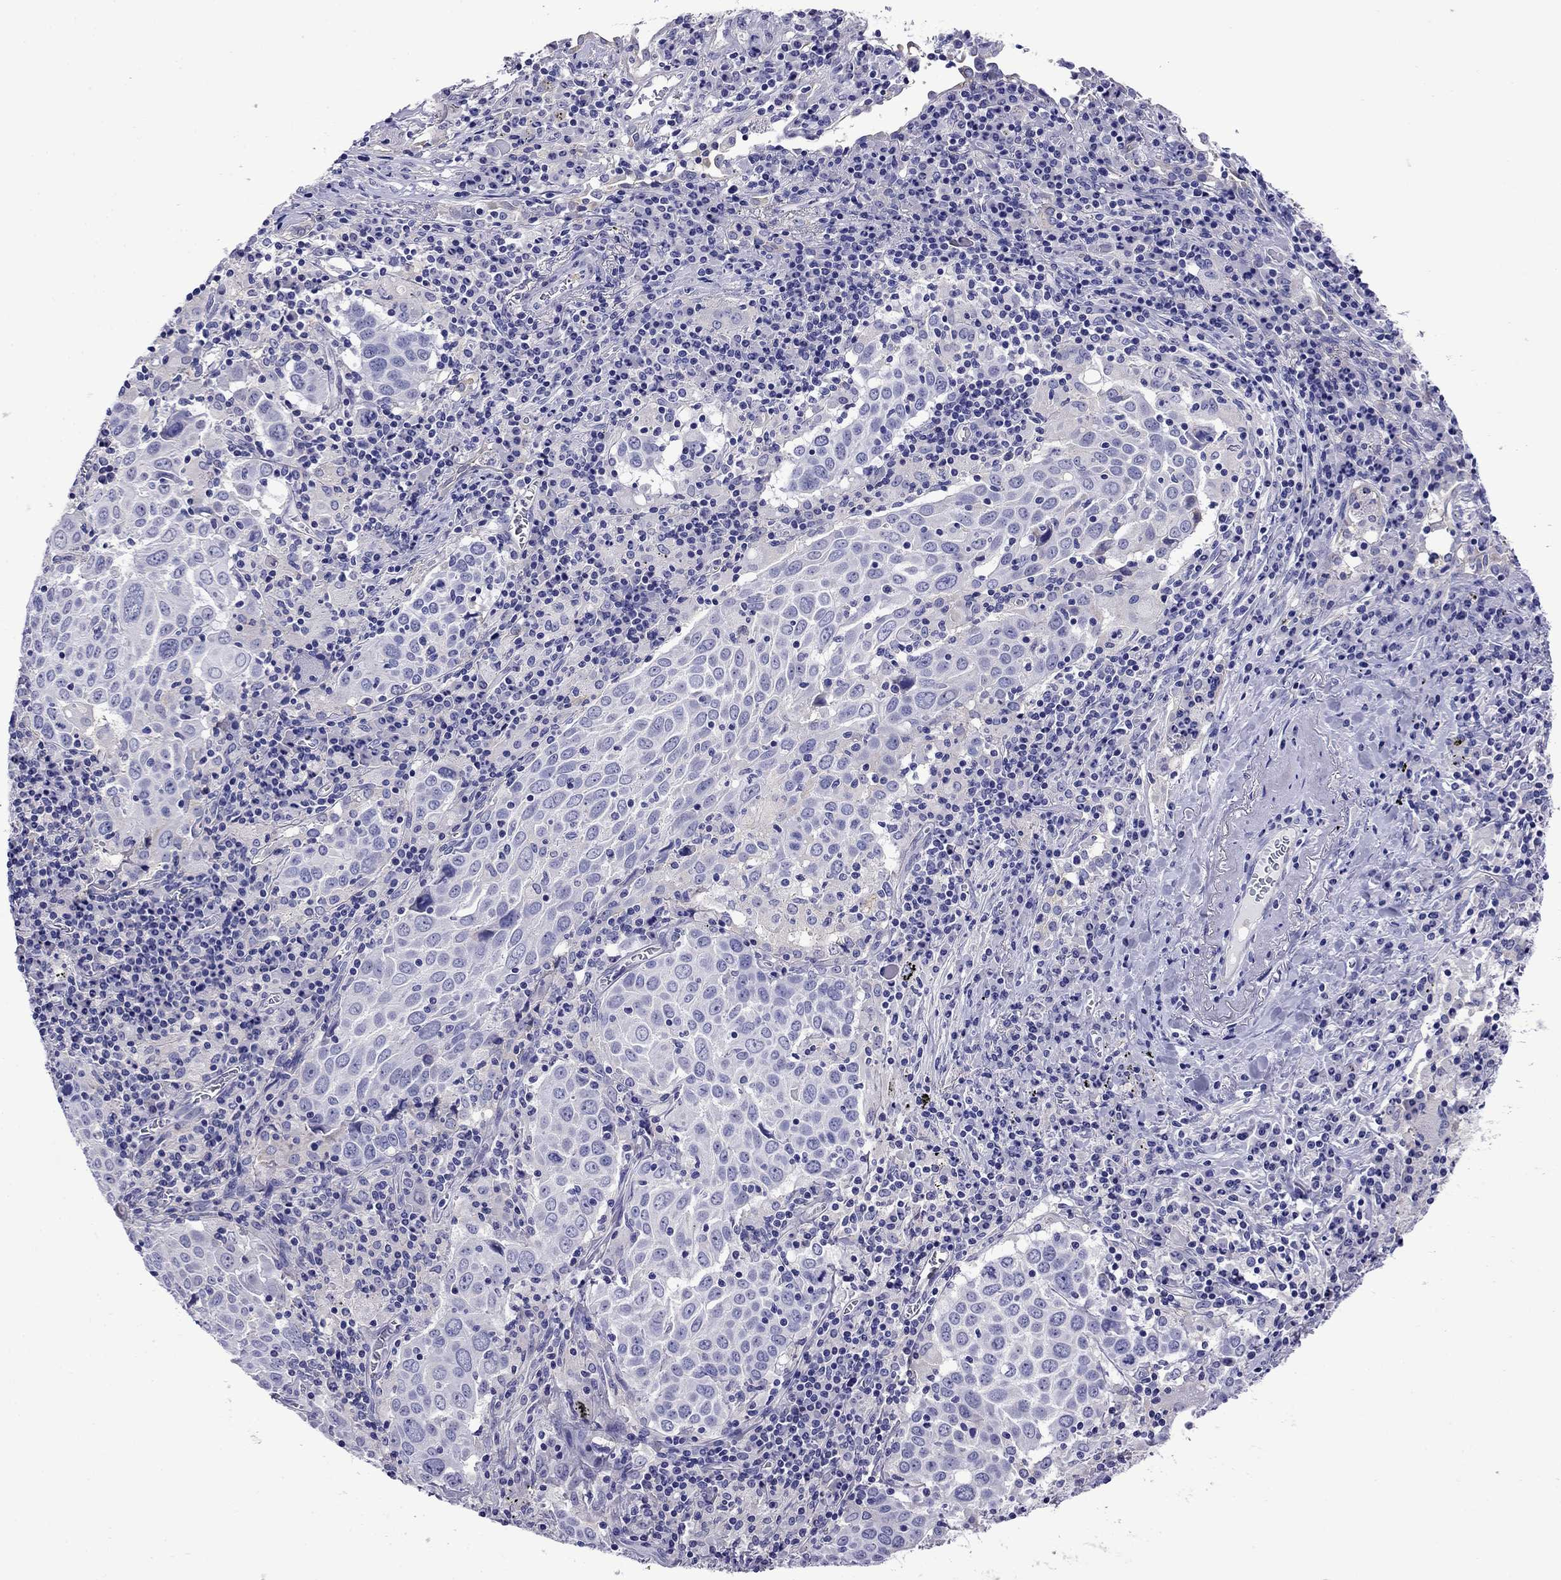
{"staining": {"intensity": "negative", "quantity": "none", "location": "none"}, "tissue": "lung cancer", "cell_type": "Tumor cells", "image_type": "cancer", "snomed": [{"axis": "morphology", "description": "Squamous cell carcinoma, NOS"}, {"axis": "topography", "description": "Lung"}], "caption": "Immunohistochemical staining of lung cancer displays no significant expression in tumor cells.", "gene": "SCG2", "patient": {"sex": "male", "age": 57}}